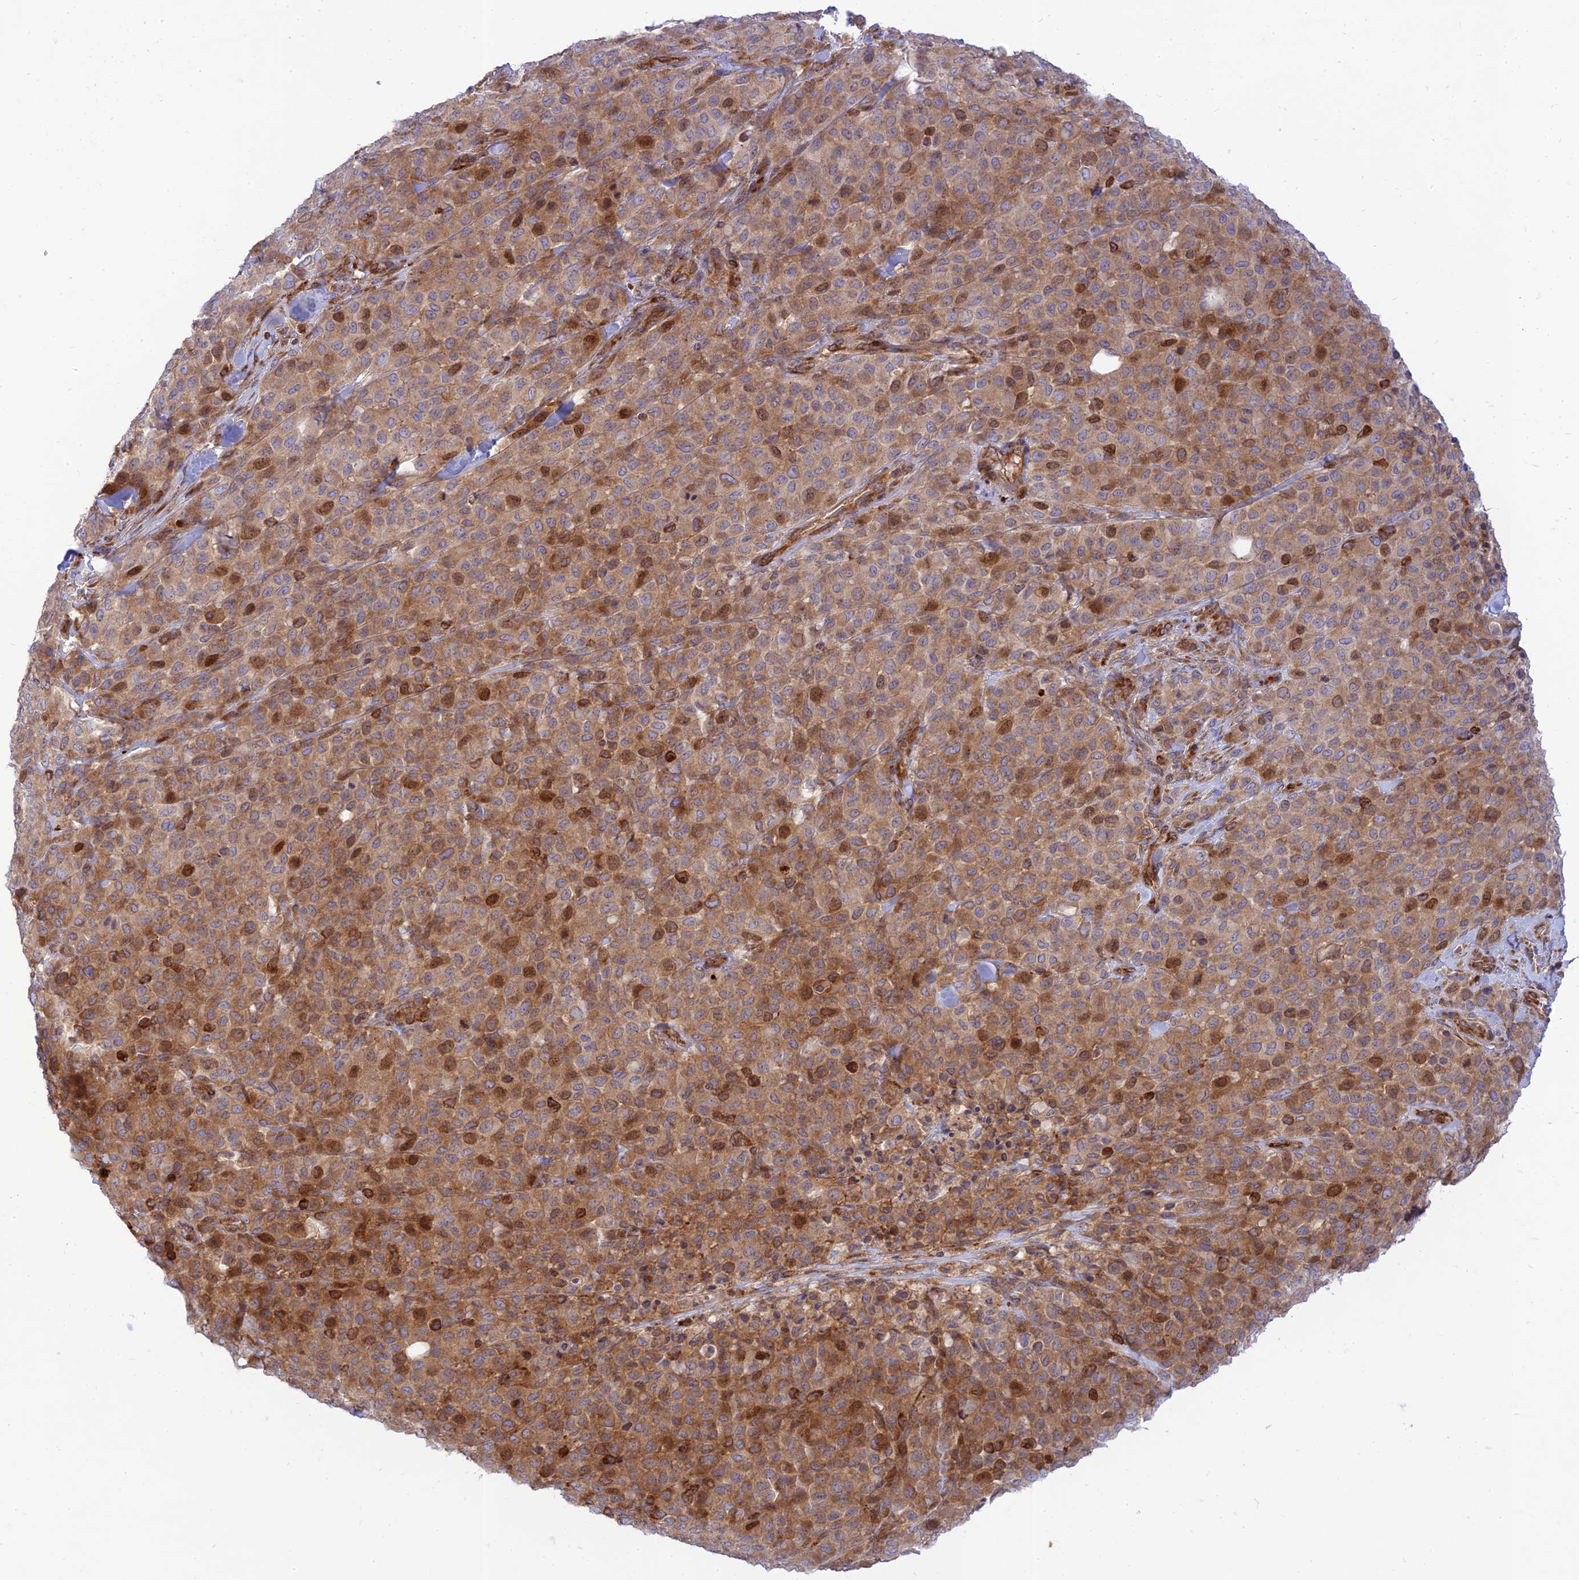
{"staining": {"intensity": "moderate", "quantity": ">75%", "location": "cytoplasmic/membranous,nuclear"}, "tissue": "melanoma", "cell_type": "Tumor cells", "image_type": "cancer", "snomed": [{"axis": "morphology", "description": "Malignant melanoma, Metastatic site"}, {"axis": "topography", "description": "Skin"}], "caption": "This is a micrograph of immunohistochemistry staining of melanoma, which shows moderate positivity in the cytoplasmic/membranous and nuclear of tumor cells.", "gene": "PIMREG", "patient": {"sex": "female", "age": 81}}